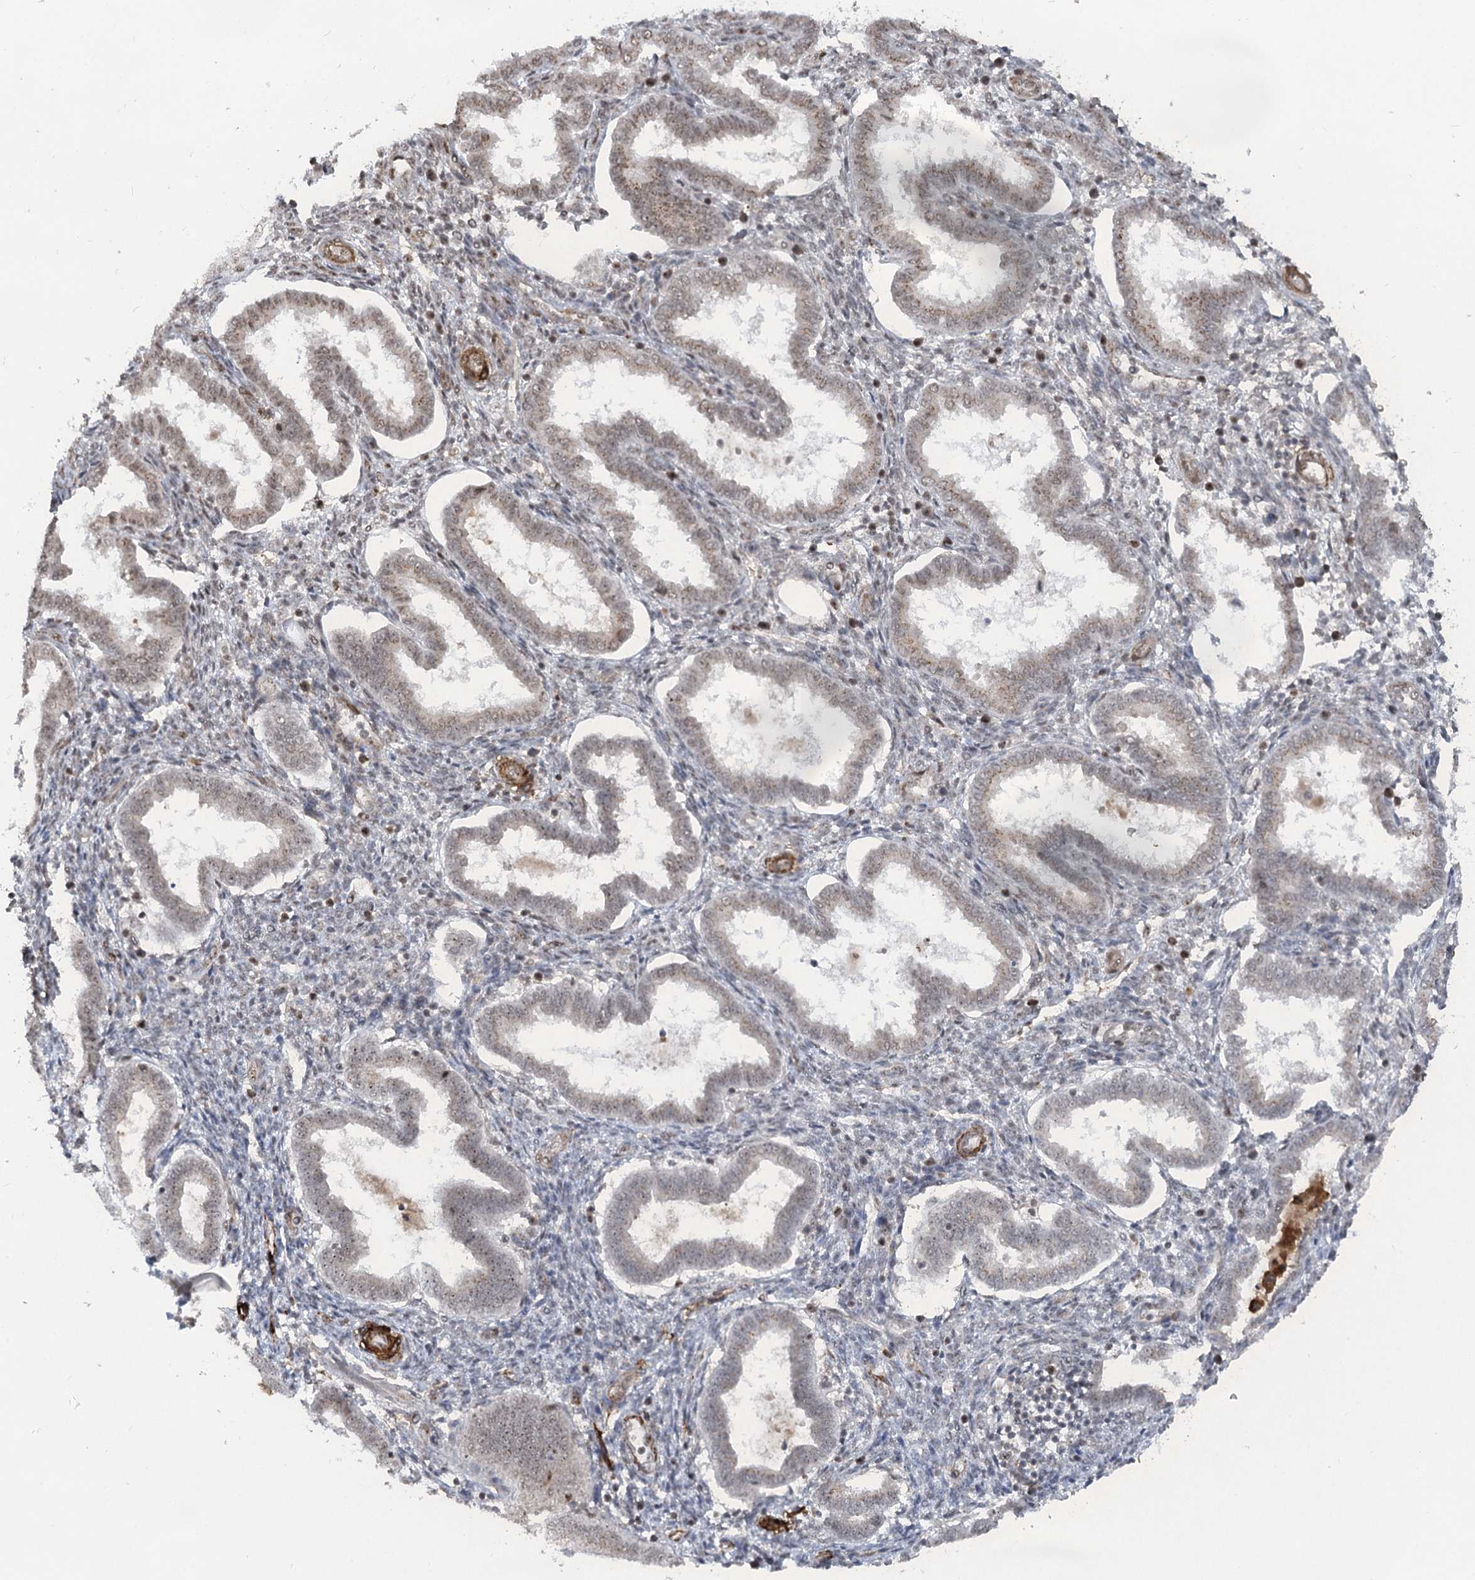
{"staining": {"intensity": "negative", "quantity": "none", "location": "none"}, "tissue": "endometrium", "cell_type": "Cells in endometrial stroma", "image_type": "normal", "snomed": [{"axis": "morphology", "description": "Normal tissue, NOS"}, {"axis": "topography", "description": "Endometrium"}], "caption": "DAB (3,3'-diaminobenzidine) immunohistochemical staining of benign endometrium displays no significant staining in cells in endometrial stroma.", "gene": "GNL3L", "patient": {"sex": "female", "age": 24}}